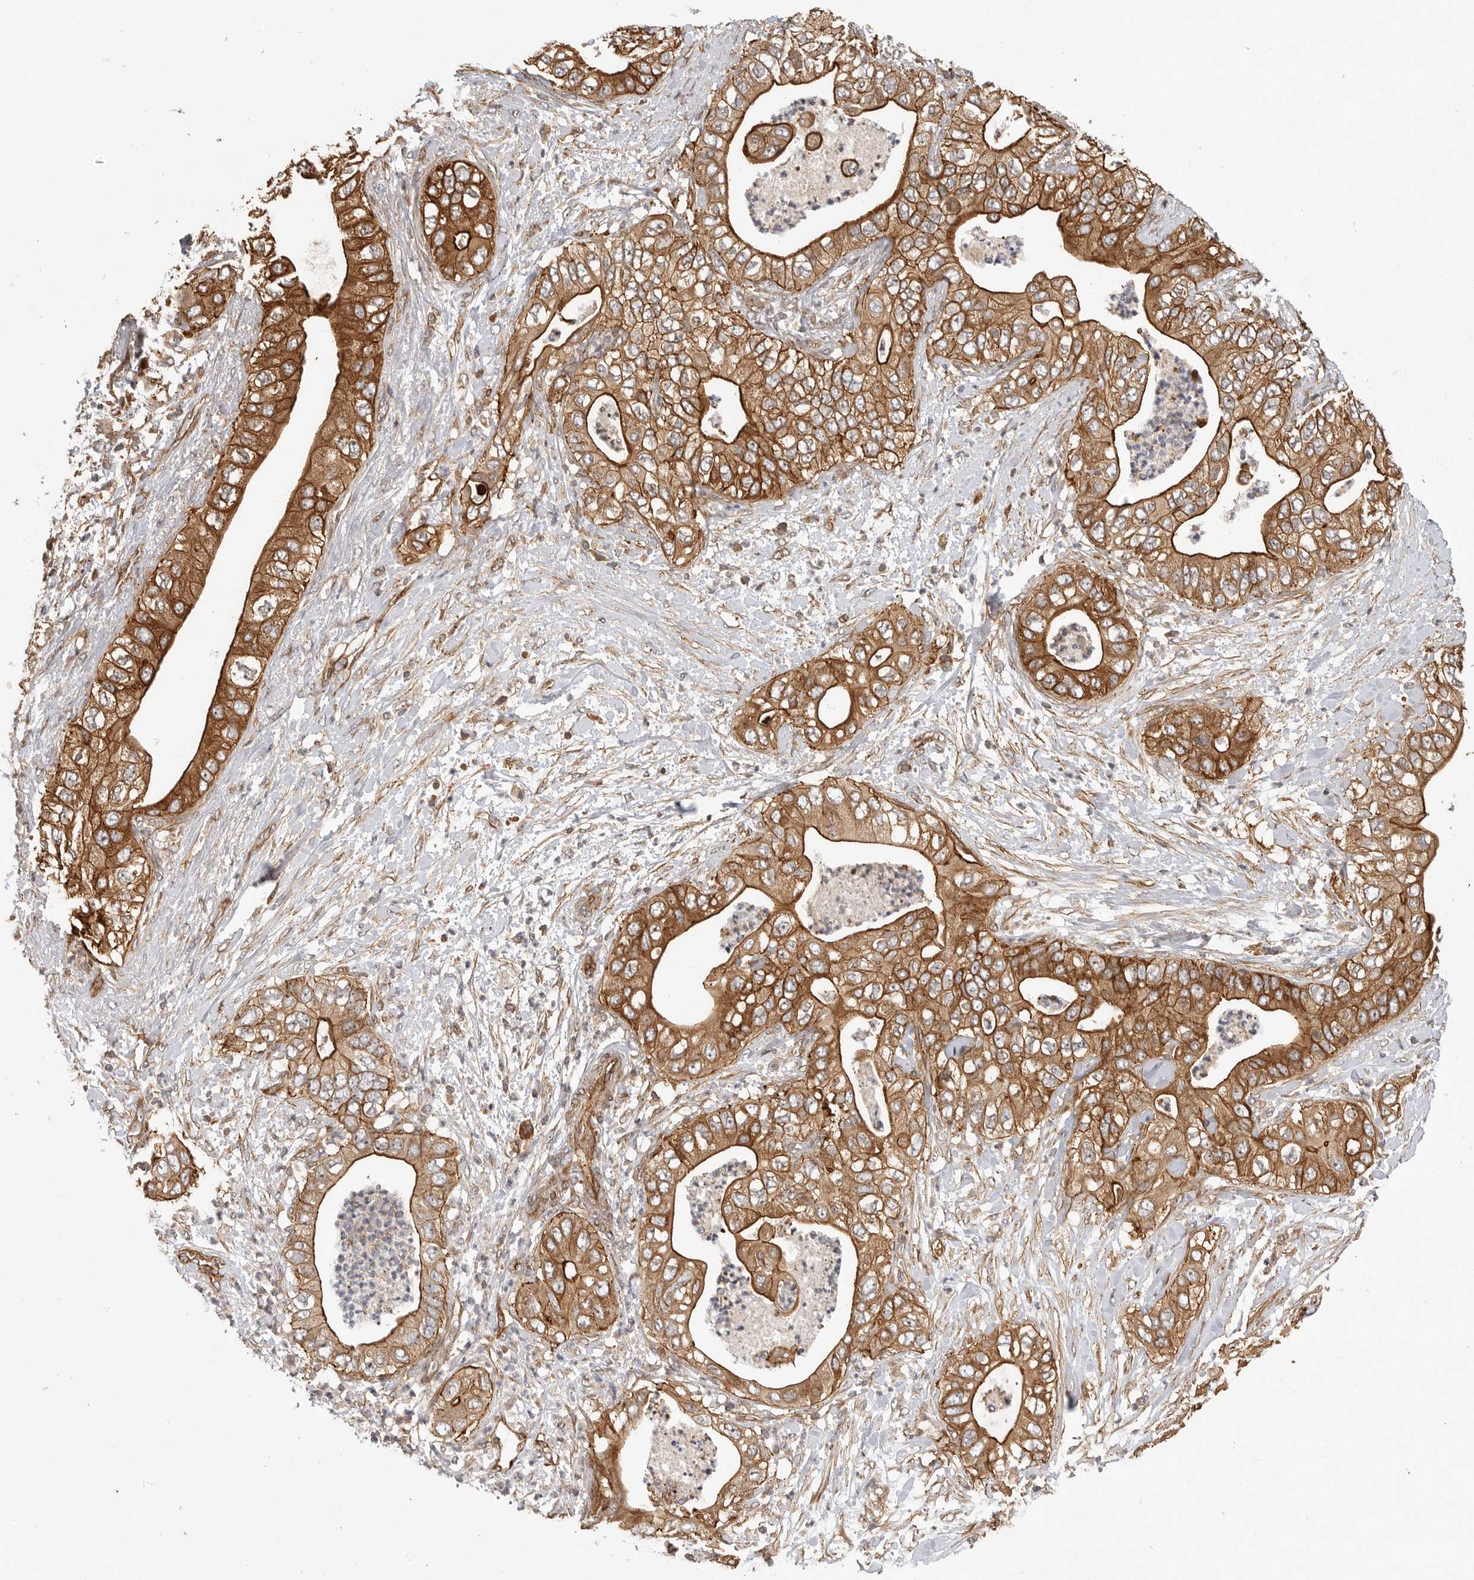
{"staining": {"intensity": "strong", "quantity": ">75%", "location": "cytoplasmic/membranous"}, "tissue": "pancreatic cancer", "cell_type": "Tumor cells", "image_type": "cancer", "snomed": [{"axis": "morphology", "description": "Adenocarcinoma, NOS"}, {"axis": "topography", "description": "Pancreas"}], "caption": "Protein analysis of adenocarcinoma (pancreatic) tissue exhibits strong cytoplasmic/membranous expression in about >75% of tumor cells.", "gene": "GPATCH2", "patient": {"sex": "female", "age": 78}}